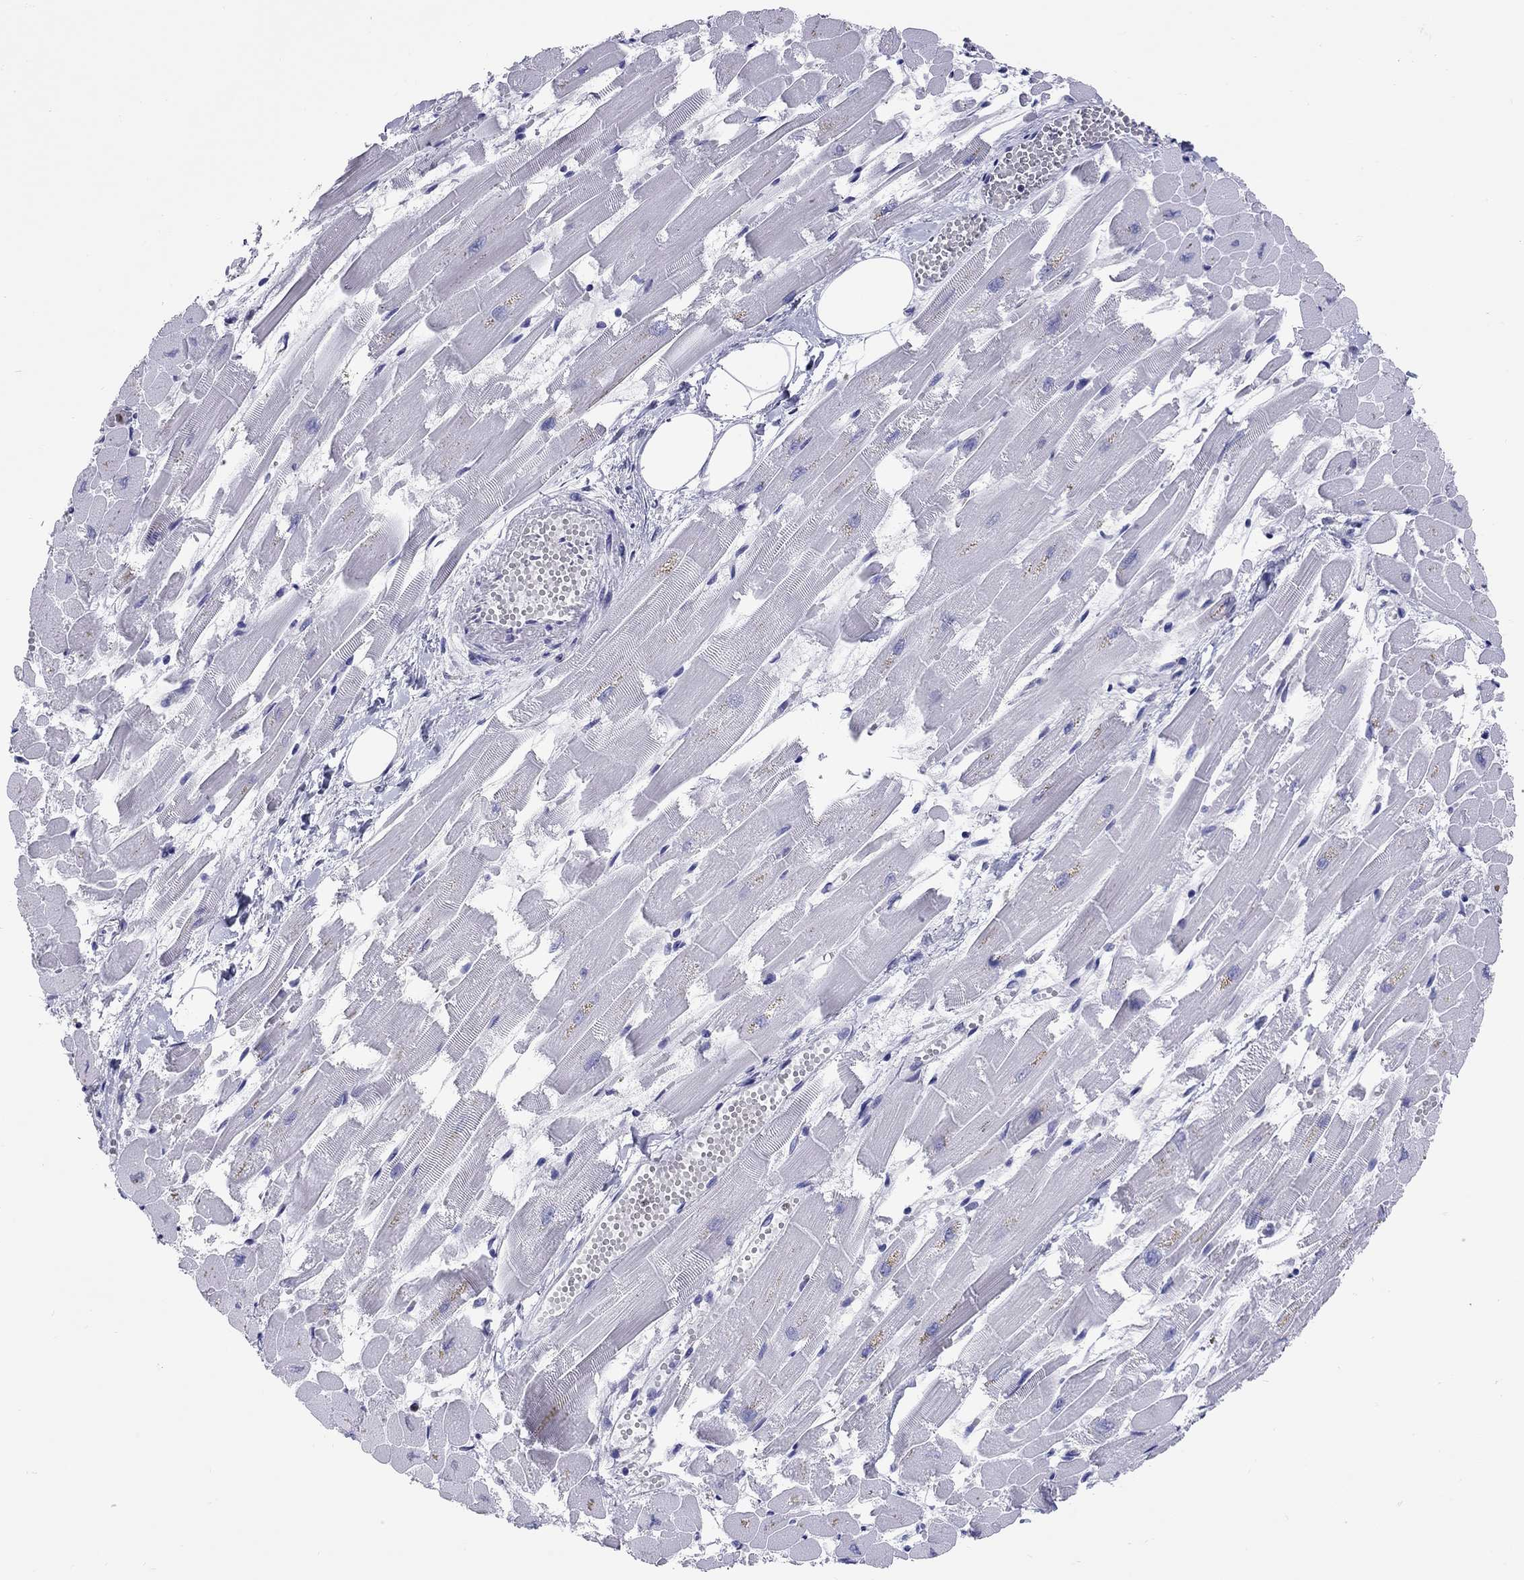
{"staining": {"intensity": "negative", "quantity": "none", "location": "none"}, "tissue": "heart muscle", "cell_type": "Cardiomyocytes", "image_type": "normal", "snomed": [{"axis": "morphology", "description": "Normal tissue, NOS"}, {"axis": "topography", "description": "Heart"}], "caption": "High magnification brightfield microscopy of benign heart muscle stained with DAB (brown) and counterstained with hematoxylin (blue): cardiomyocytes show no significant positivity.", "gene": "SLC46A2", "patient": {"sex": "female", "age": 52}}